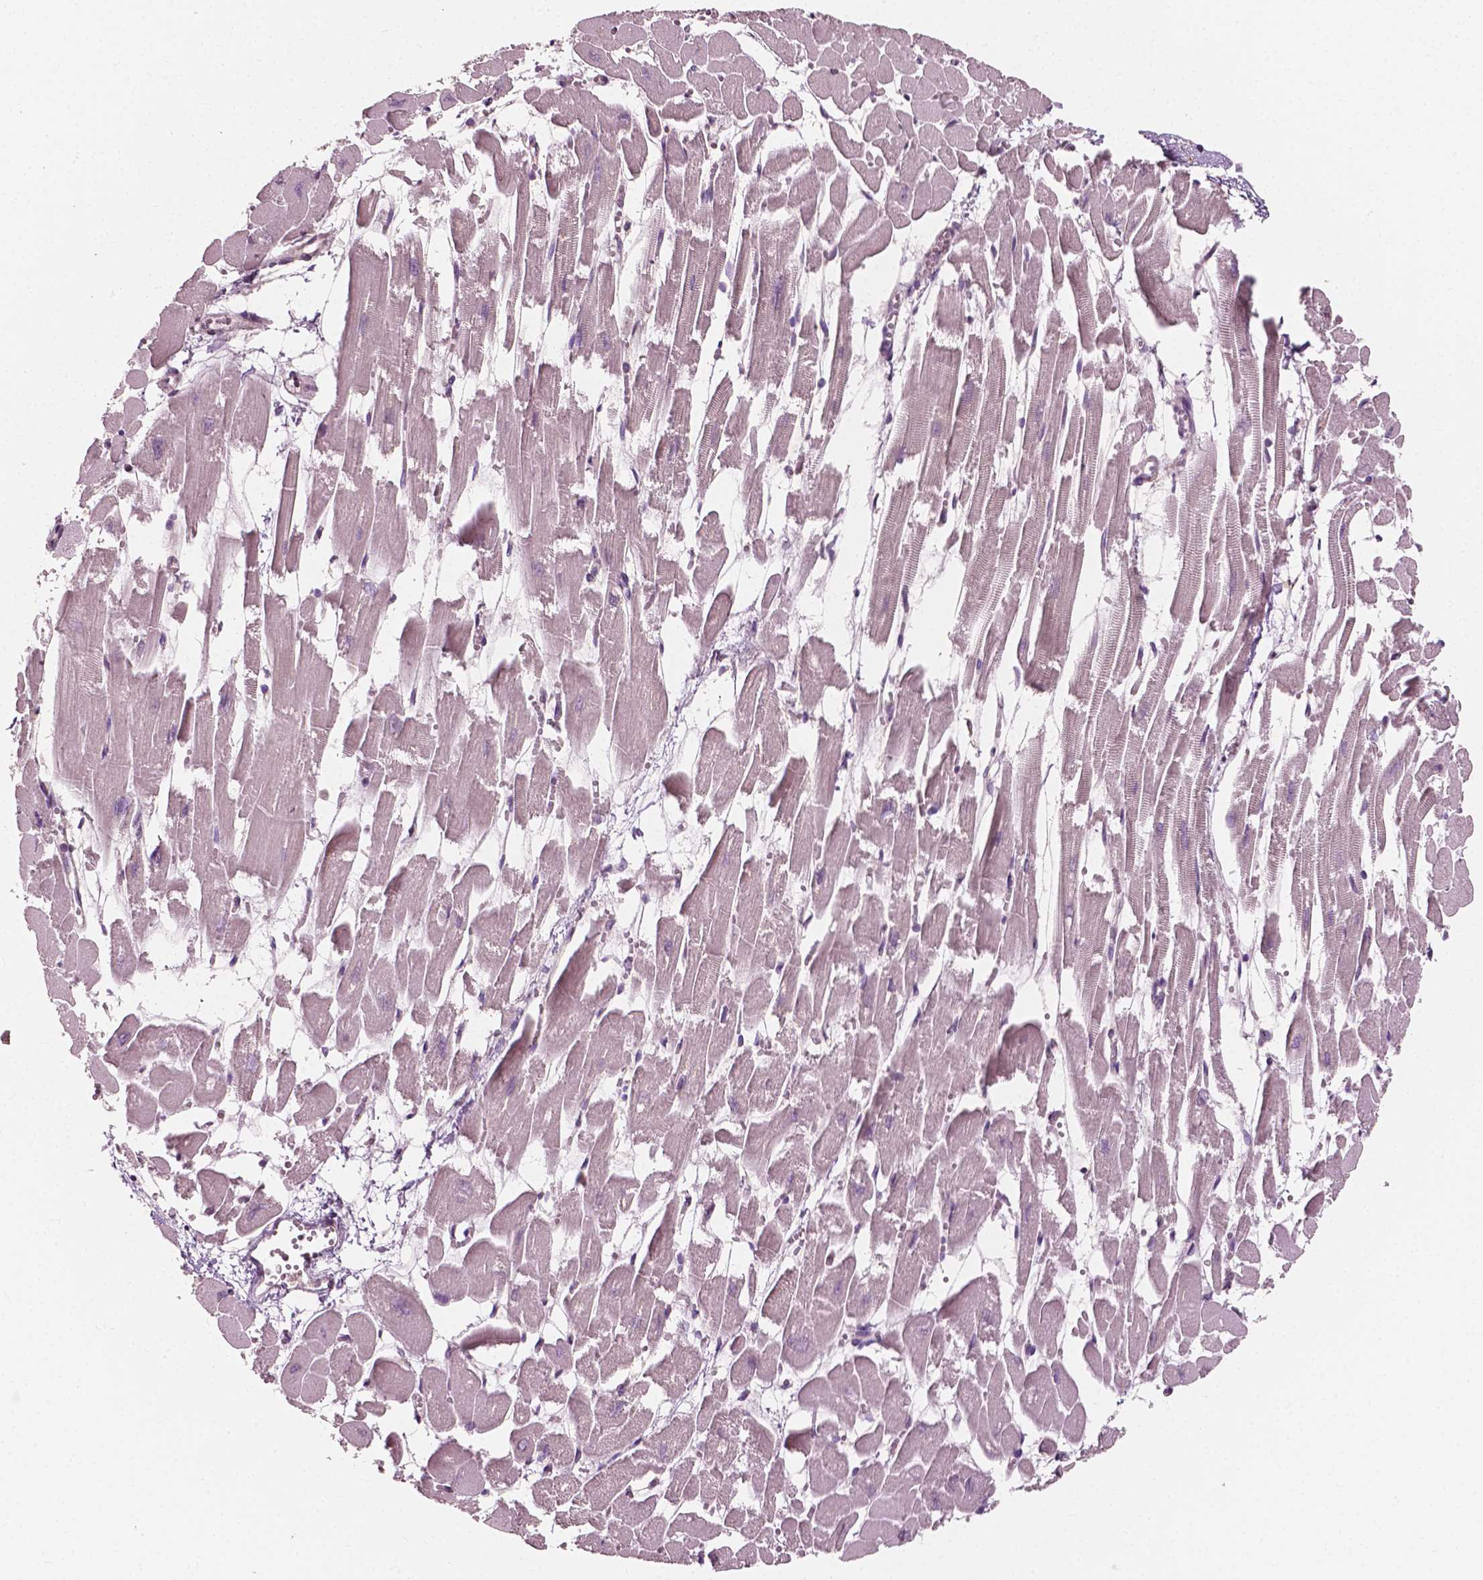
{"staining": {"intensity": "negative", "quantity": "none", "location": "none"}, "tissue": "heart muscle", "cell_type": "Cardiomyocytes", "image_type": "normal", "snomed": [{"axis": "morphology", "description": "Normal tissue, NOS"}, {"axis": "topography", "description": "Heart"}], "caption": "The photomicrograph exhibits no staining of cardiomyocytes in normal heart muscle. (DAB (3,3'-diaminobenzidine) immunohistochemistry with hematoxylin counter stain).", "gene": "MCL1", "patient": {"sex": "female", "age": 52}}